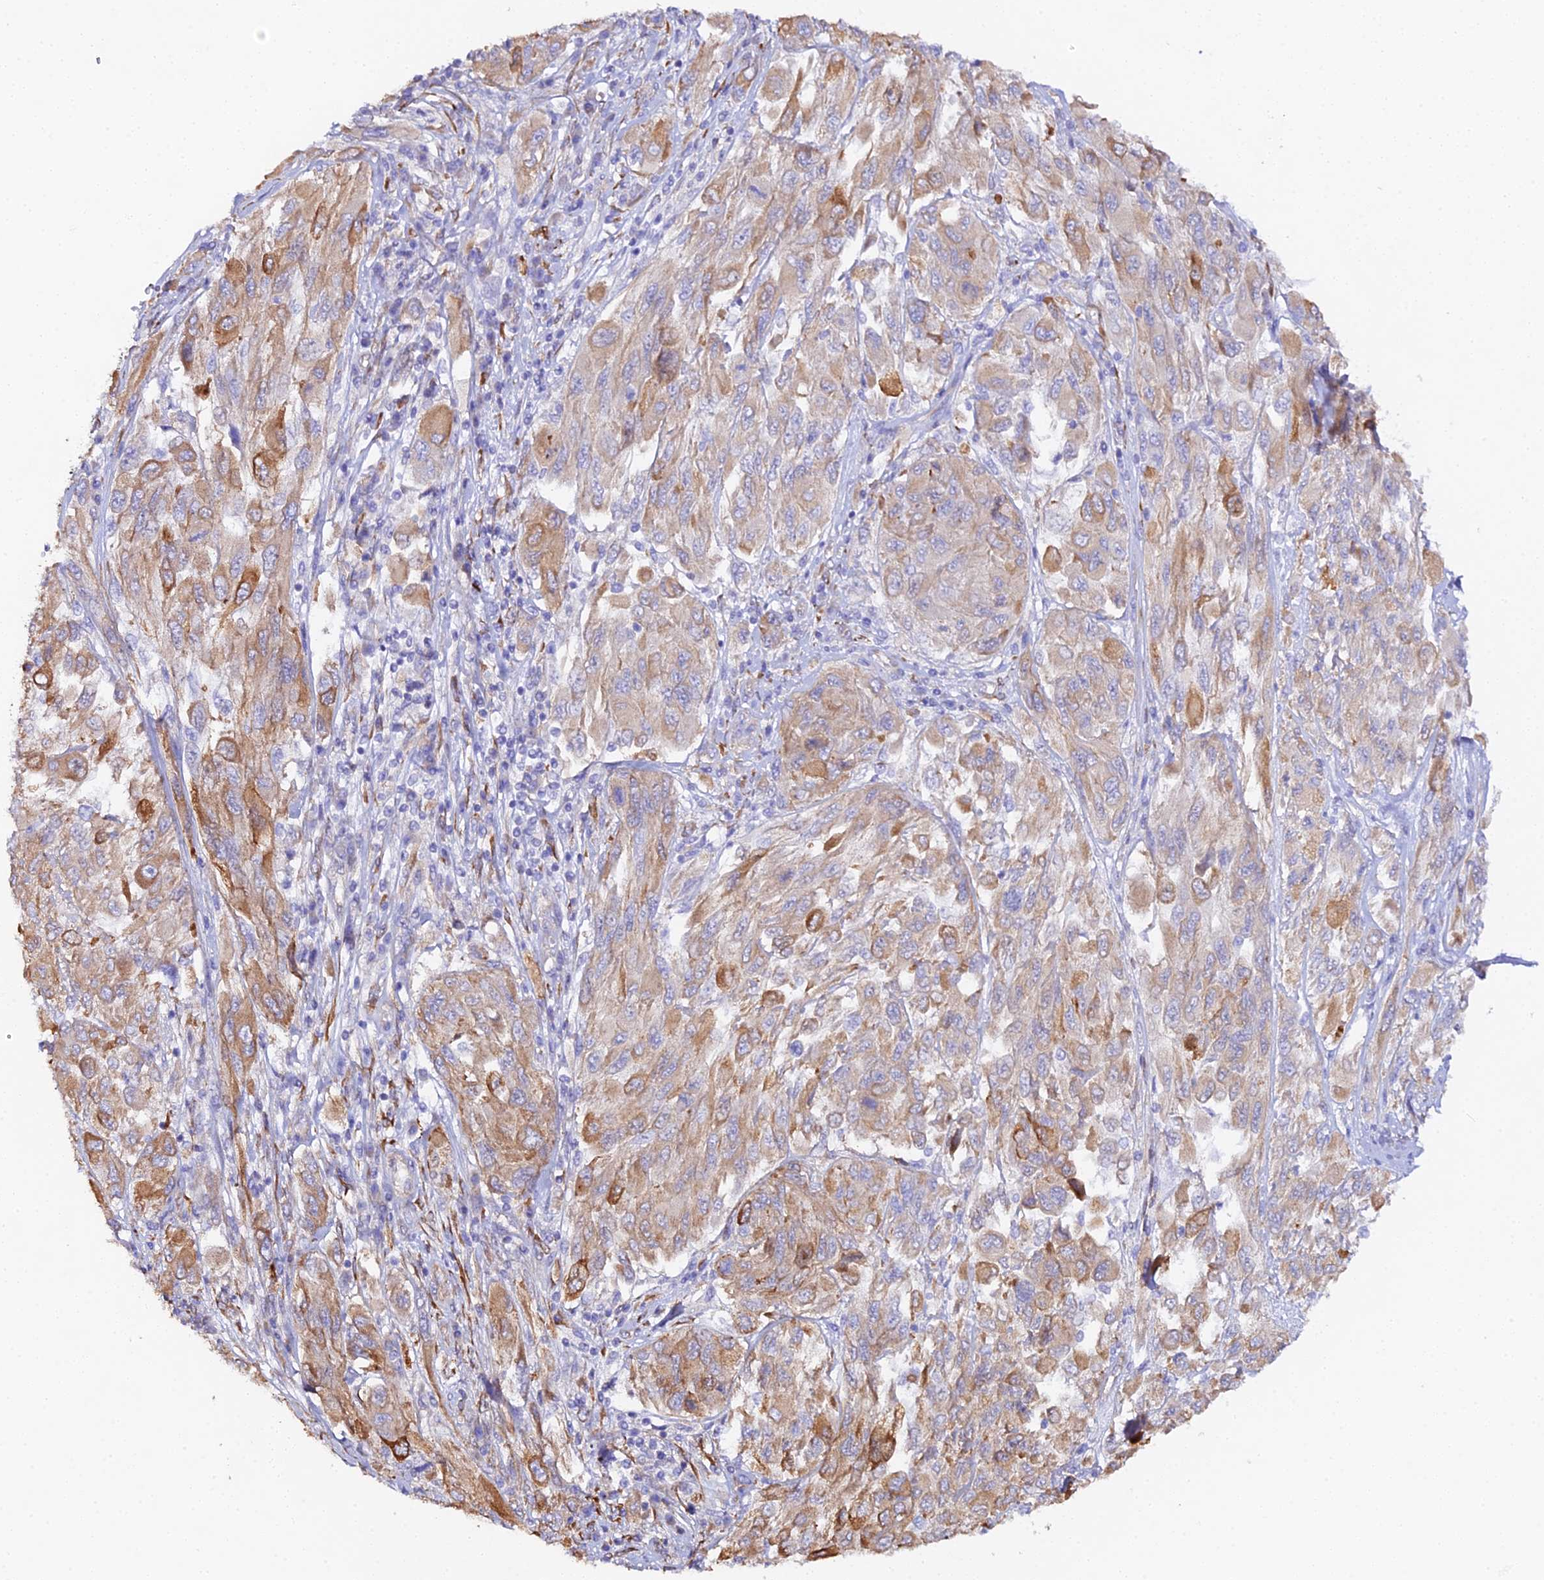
{"staining": {"intensity": "moderate", "quantity": ">75%", "location": "cytoplasmic/membranous"}, "tissue": "melanoma", "cell_type": "Tumor cells", "image_type": "cancer", "snomed": [{"axis": "morphology", "description": "Malignant melanoma, NOS"}, {"axis": "topography", "description": "Skin"}], "caption": "Tumor cells demonstrate moderate cytoplasmic/membranous positivity in approximately >75% of cells in melanoma.", "gene": "CFAP45", "patient": {"sex": "female", "age": 91}}